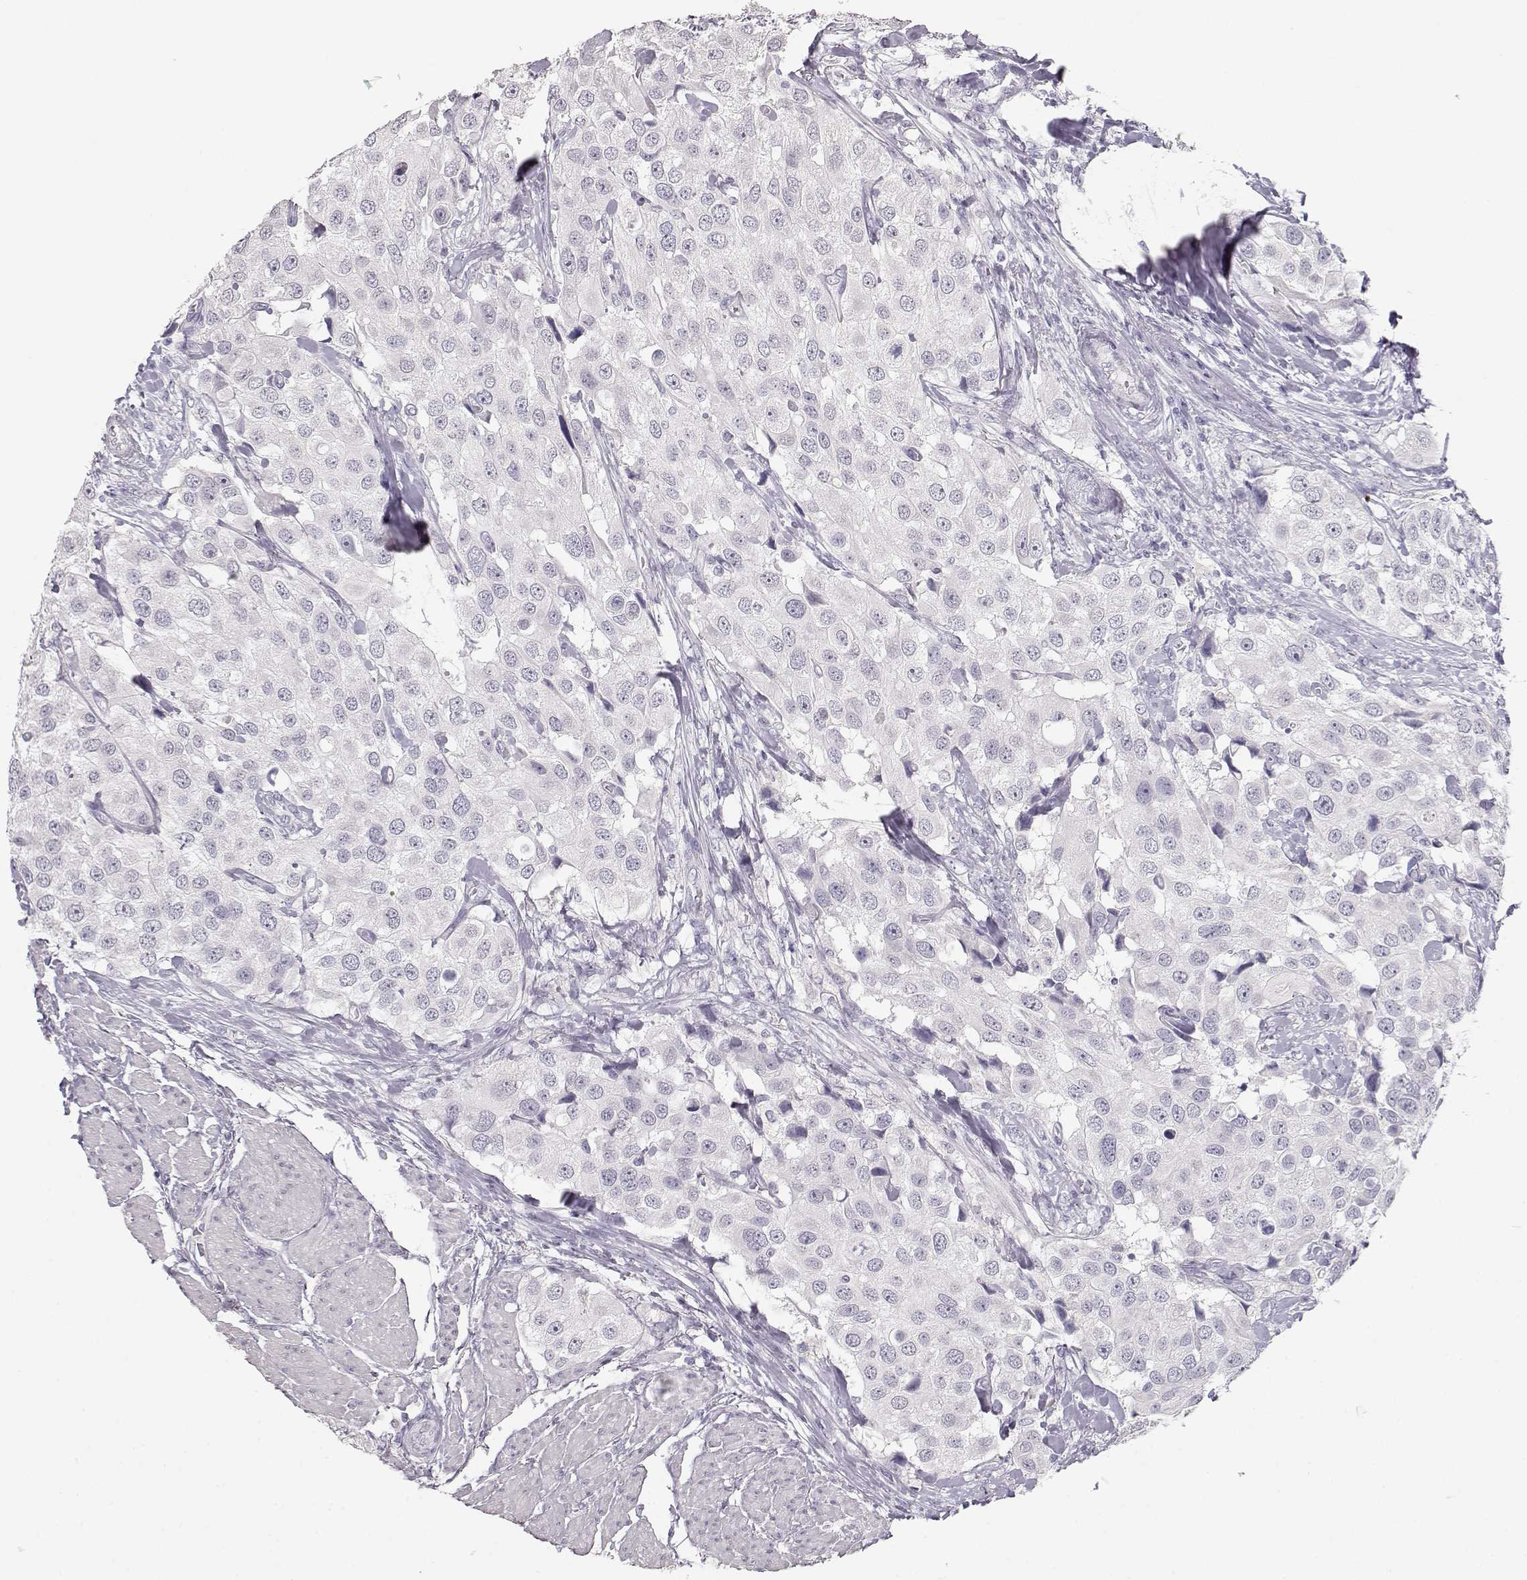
{"staining": {"intensity": "negative", "quantity": "none", "location": "none"}, "tissue": "urothelial cancer", "cell_type": "Tumor cells", "image_type": "cancer", "snomed": [{"axis": "morphology", "description": "Urothelial carcinoma, High grade"}, {"axis": "topography", "description": "Urinary bladder"}], "caption": "Histopathology image shows no protein expression in tumor cells of urothelial carcinoma (high-grade) tissue.", "gene": "TKTL1", "patient": {"sex": "female", "age": 64}}